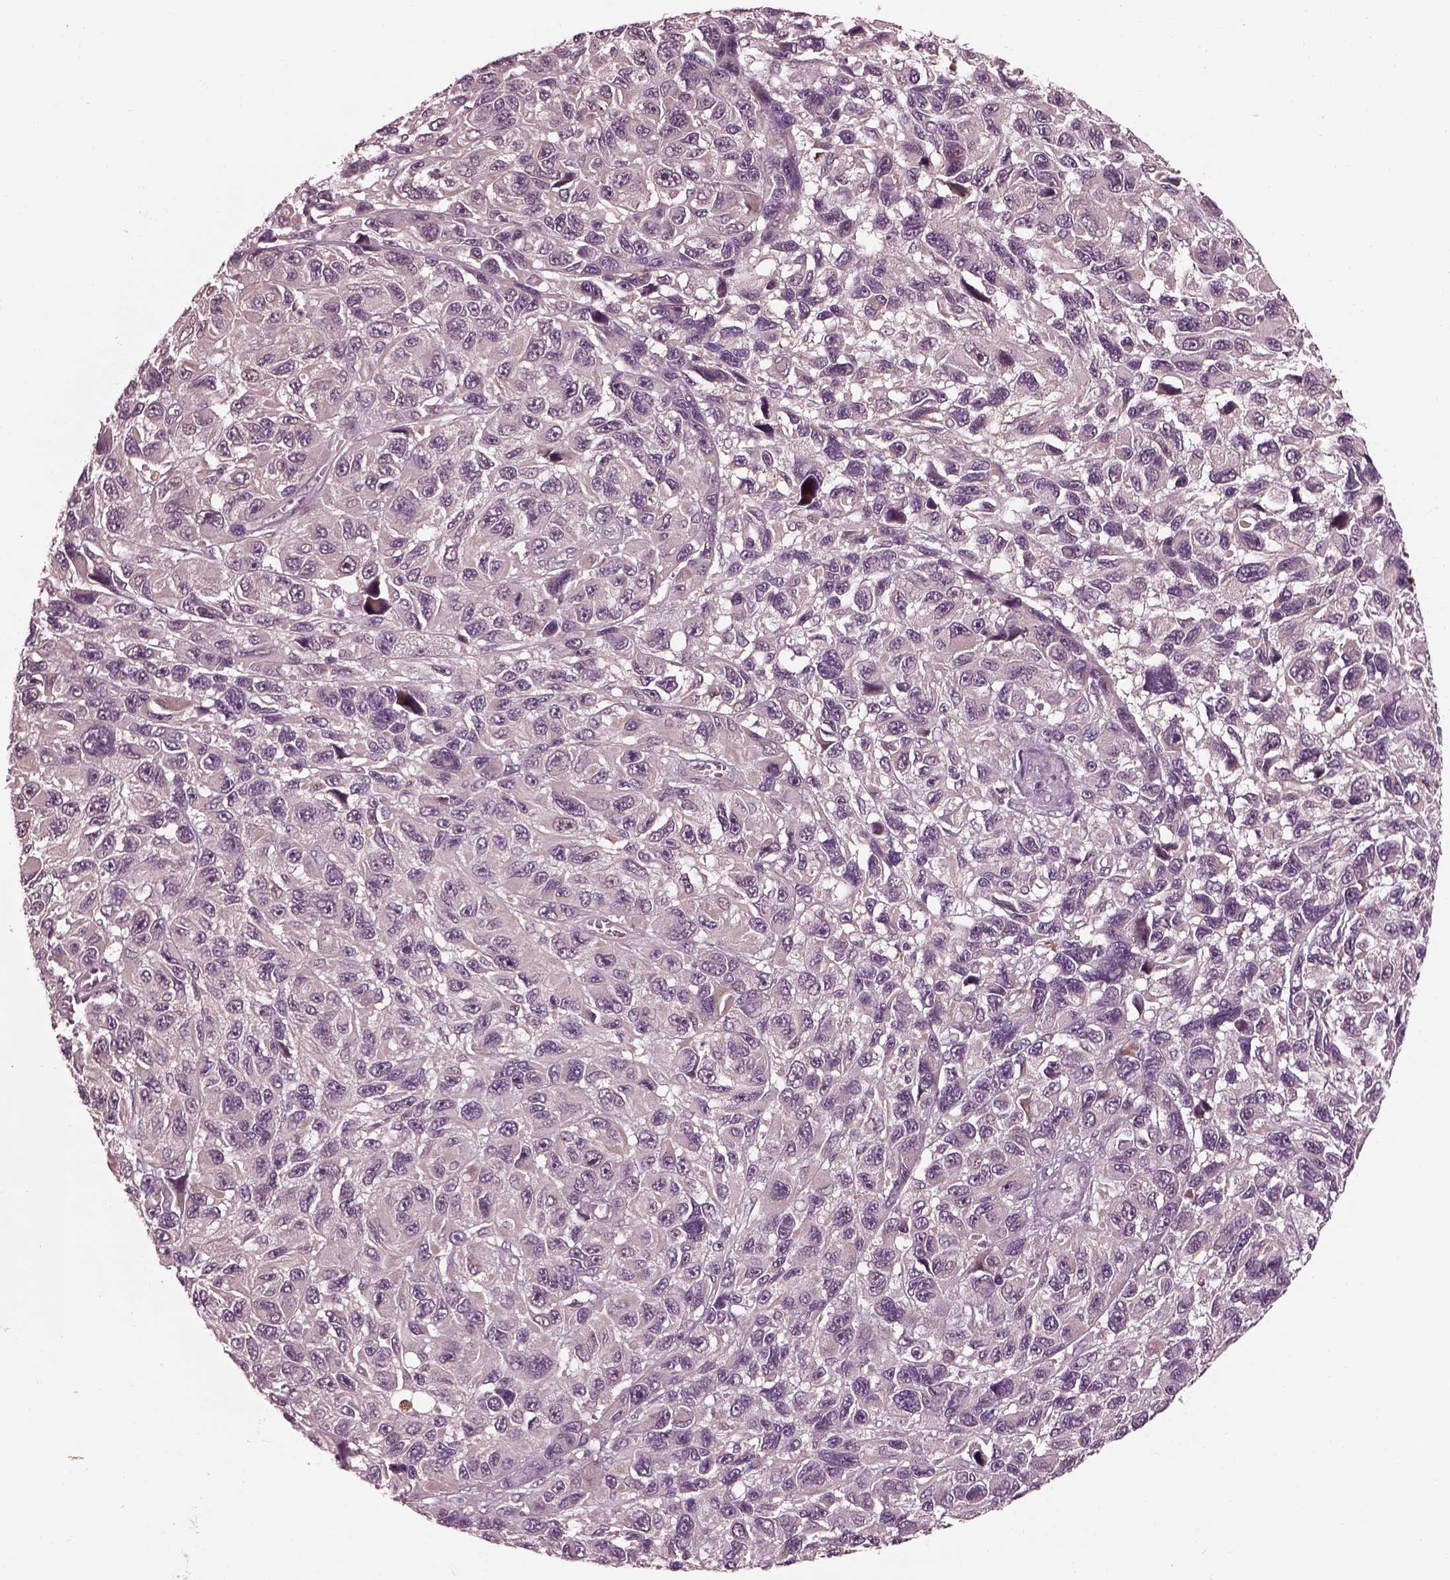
{"staining": {"intensity": "negative", "quantity": "none", "location": "none"}, "tissue": "melanoma", "cell_type": "Tumor cells", "image_type": "cancer", "snomed": [{"axis": "morphology", "description": "Malignant melanoma, NOS"}, {"axis": "topography", "description": "Skin"}], "caption": "Tumor cells are negative for brown protein staining in malignant melanoma.", "gene": "EFEMP1", "patient": {"sex": "male", "age": 53}}